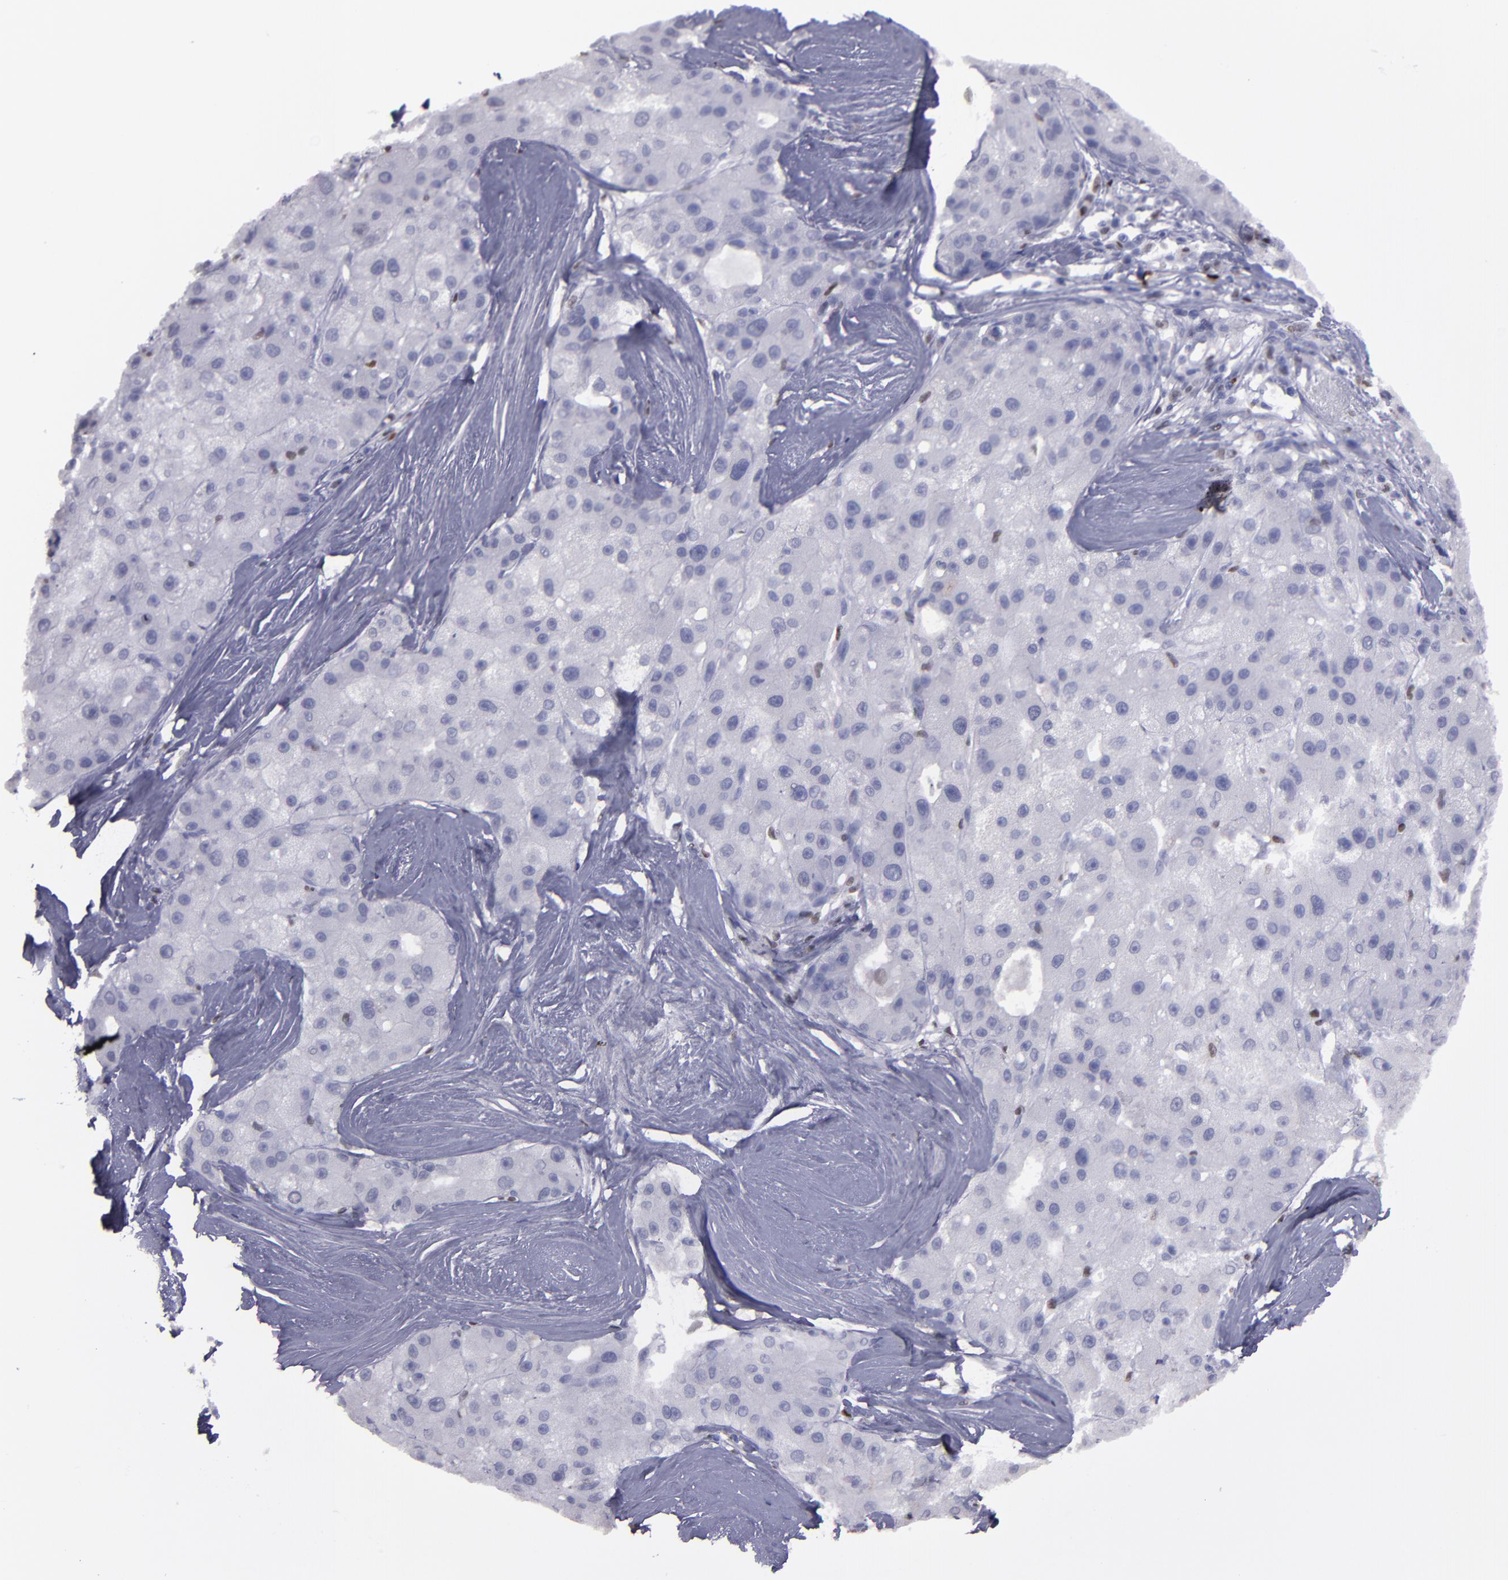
{"staining": {"intensity": "negative", "quantity": "none", "location": "none"}, "tissue": "liver cancer", "cell_type": "Tumor cells", "image_type": "cancer", "snomed": [{"axis": "morphology", "description": "Carcinoma, Hepatocellular, NOS"}, {"axis": "topography", "description": "Liver"}], "caption": "DAB immunohistochemical staining of human liver hepatocellular carcinoma reveals no significant positivity in tumor cells. Nuclei are stained in blue.", "gene": "IRF8", "patient": {"sex": "male", "age": 80}}